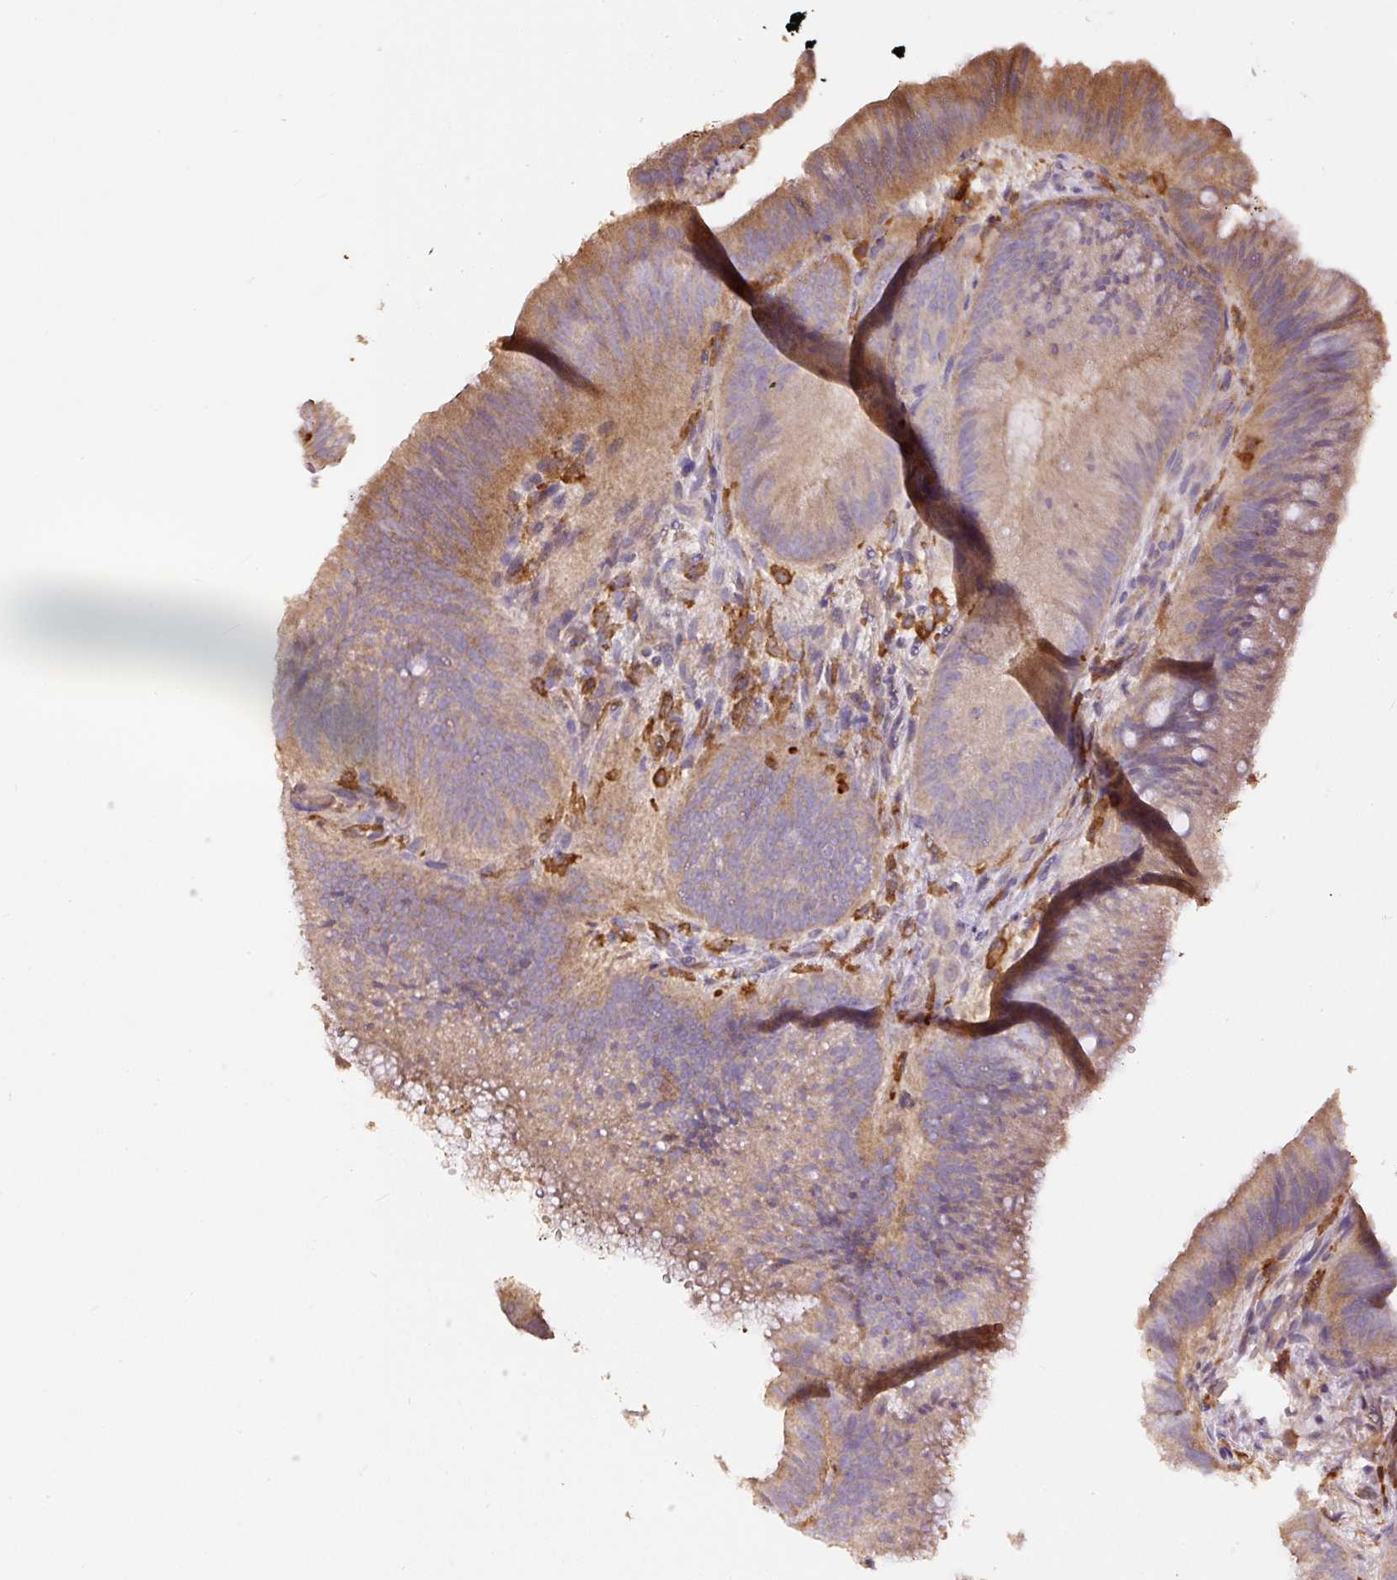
{"staining": {"intensity": "moderate", "quantity": ">75%", "location": "cytoplasmic/membranous"}, "tissue": "colorectal cancer", "cell_type": "Tumor cells", "image_type": "cancer", "snomed": [{"axis": "morphology", "description": "Adenocarcinoma, NOS"}, {"axis": "topography", "description": "Colon"}], "caption": "Protein staining by immunohistochemistry (IHC) shows moderate cytoplasmic/membranous staining in approximately >75% of tumor cells in colorectal cancer (adenocarcinoma).", "gene": "DAPK1", "patient": {"sex": "female", "age": 43}}